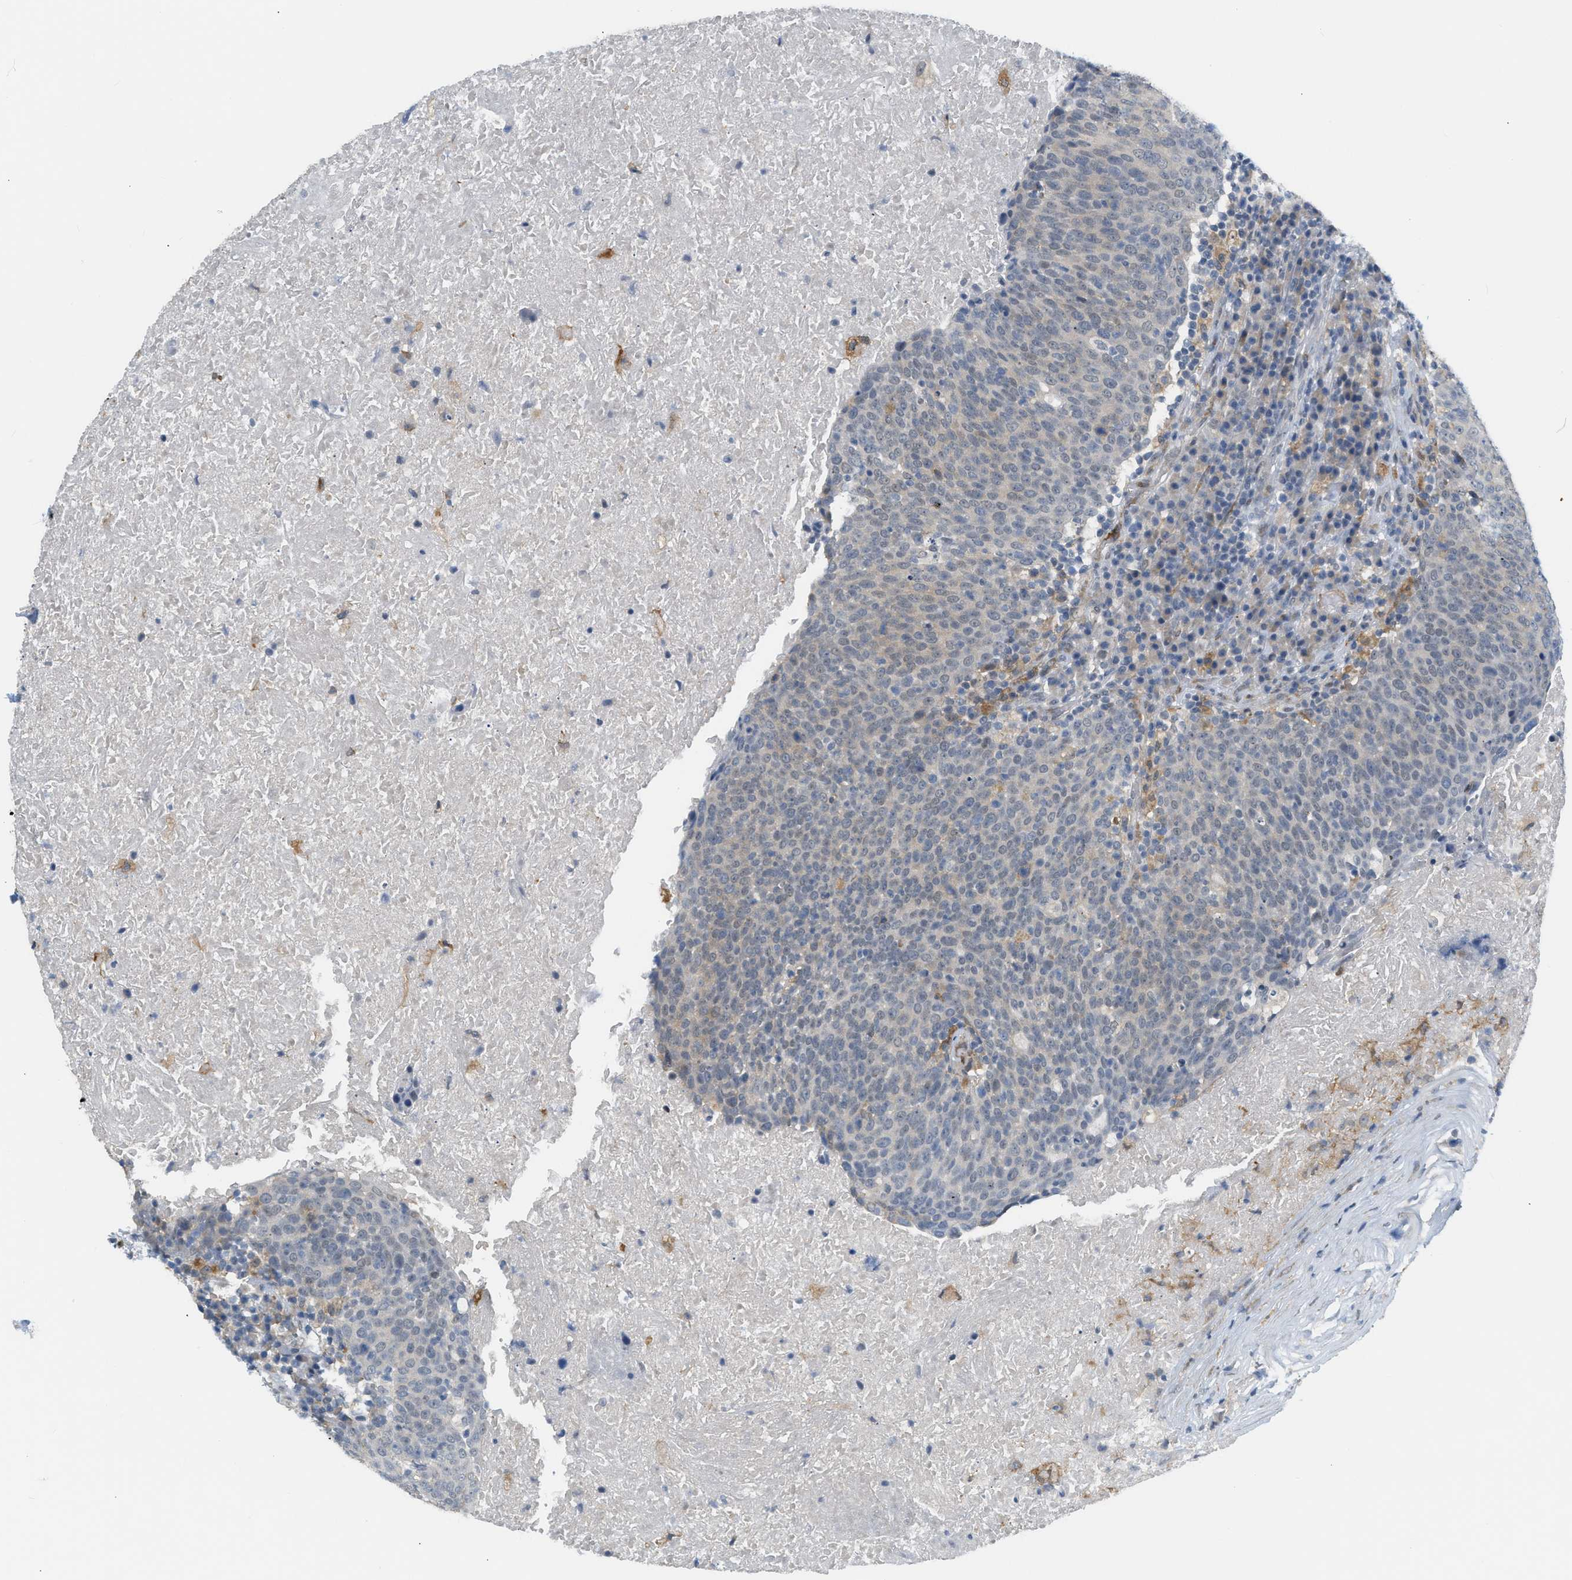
{"staining": {"intensity": "moderate", "quantity": "<25%", "location": "cytoplasmic/membranous"}, "tissue": "head and neck cancer", "cell_type": "Tumor cells", "image_type": "cancer", "snomed": [{"axis": "morphology", "description": "Squamous cell carcinoma, NOS"}, {"axis": "morphology", "description": "Squamous cell carcinoma, metastatic, NOS"}, {"axis": "topography", "description": "Lymph node"}, {"axis": "topography", "description": "Head-Neck"}], "caption": "Protein expression analysis of head and neck metastatic squamous cell carcinoma exhibits moderate cytoplasmic/membranous expression in about <25% of tumor cells.", "gene": "ZNF408", "patient": {"sex": "male", "age": 62}}